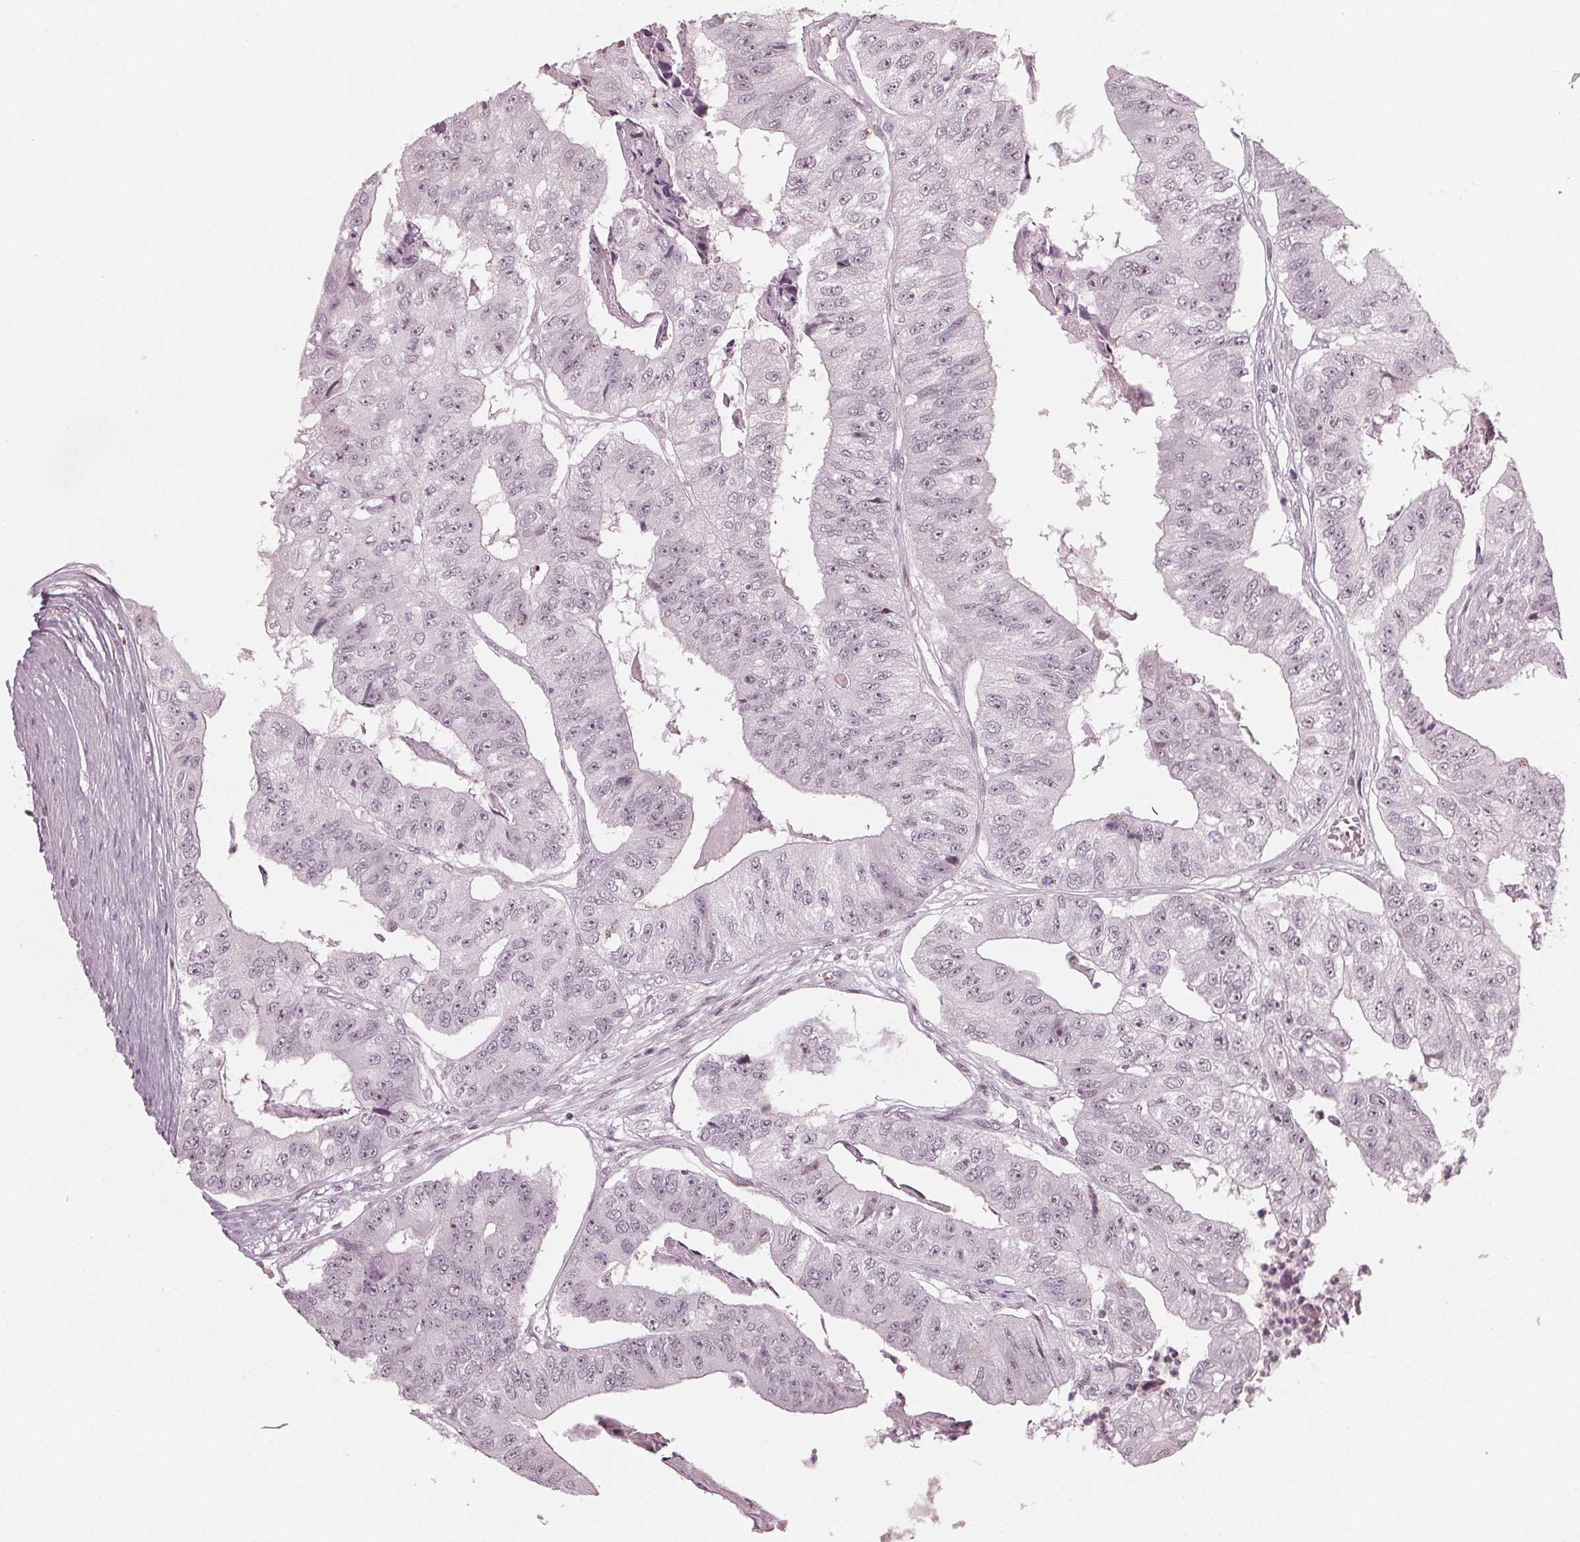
{"staining": {"intensity": "negative", "quantity": "none", "location": "none"}, "tissue": "colorectal cancer", "cell_type": "Tumor cells", "image_type": "cancer", "snomed": [{"axis": "morphology", "description": "Adenocarcinoma, NOS"}, {"axis": "topography", "description": "Colon"}], "caption": "Protein analysis of colorectal cancer (adenocarcinoma) reveals no significant positivity in tumor cells.", "gene": "ADPRHL1", "patient": {"sex": "female", "age": 67}}